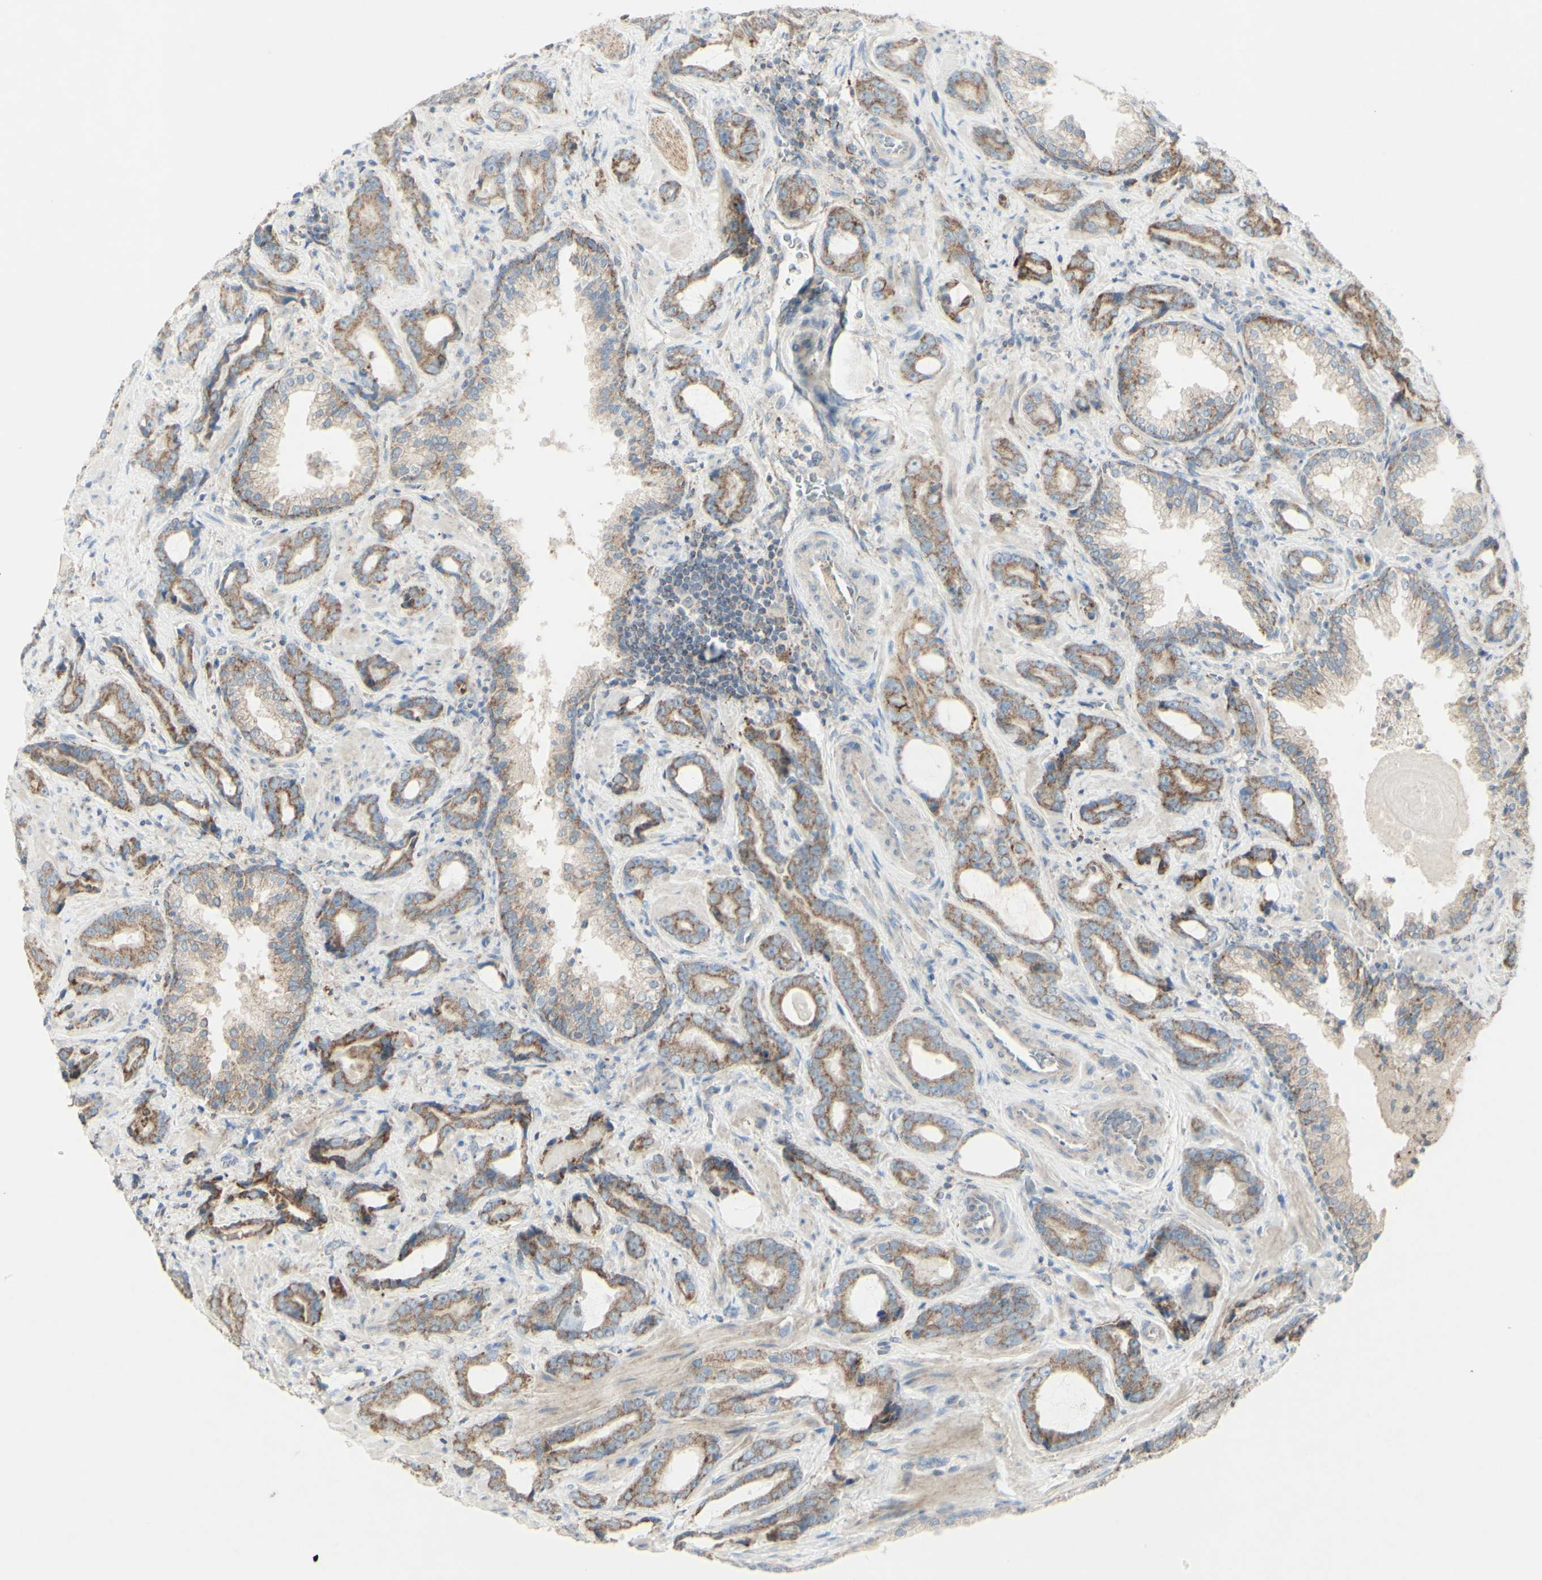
{"staining": {"intensity": "moderate", "quantity": "25%-75%", "location": "cytoplasmic/membranous"}, "tissue": "prostate cancer", "cell_type": "Tumor cells", "image_type": "cancer", "snomed": [{"axis": "morphology", "description": "Adenocarcinoma, Low grade"}, {"axis": "topography", "description": "Prostate"}], "caption": "Prostate cancer (adenocarcinoma (low-grade)) tissue reveals moderate cytoplasmic/membranous expression in approximately 25%-75% of tumor cells, visualized by immunohistochemistry.", "gene": "CNTNAP1", "patient": {"sex": "male", "age": 60}}